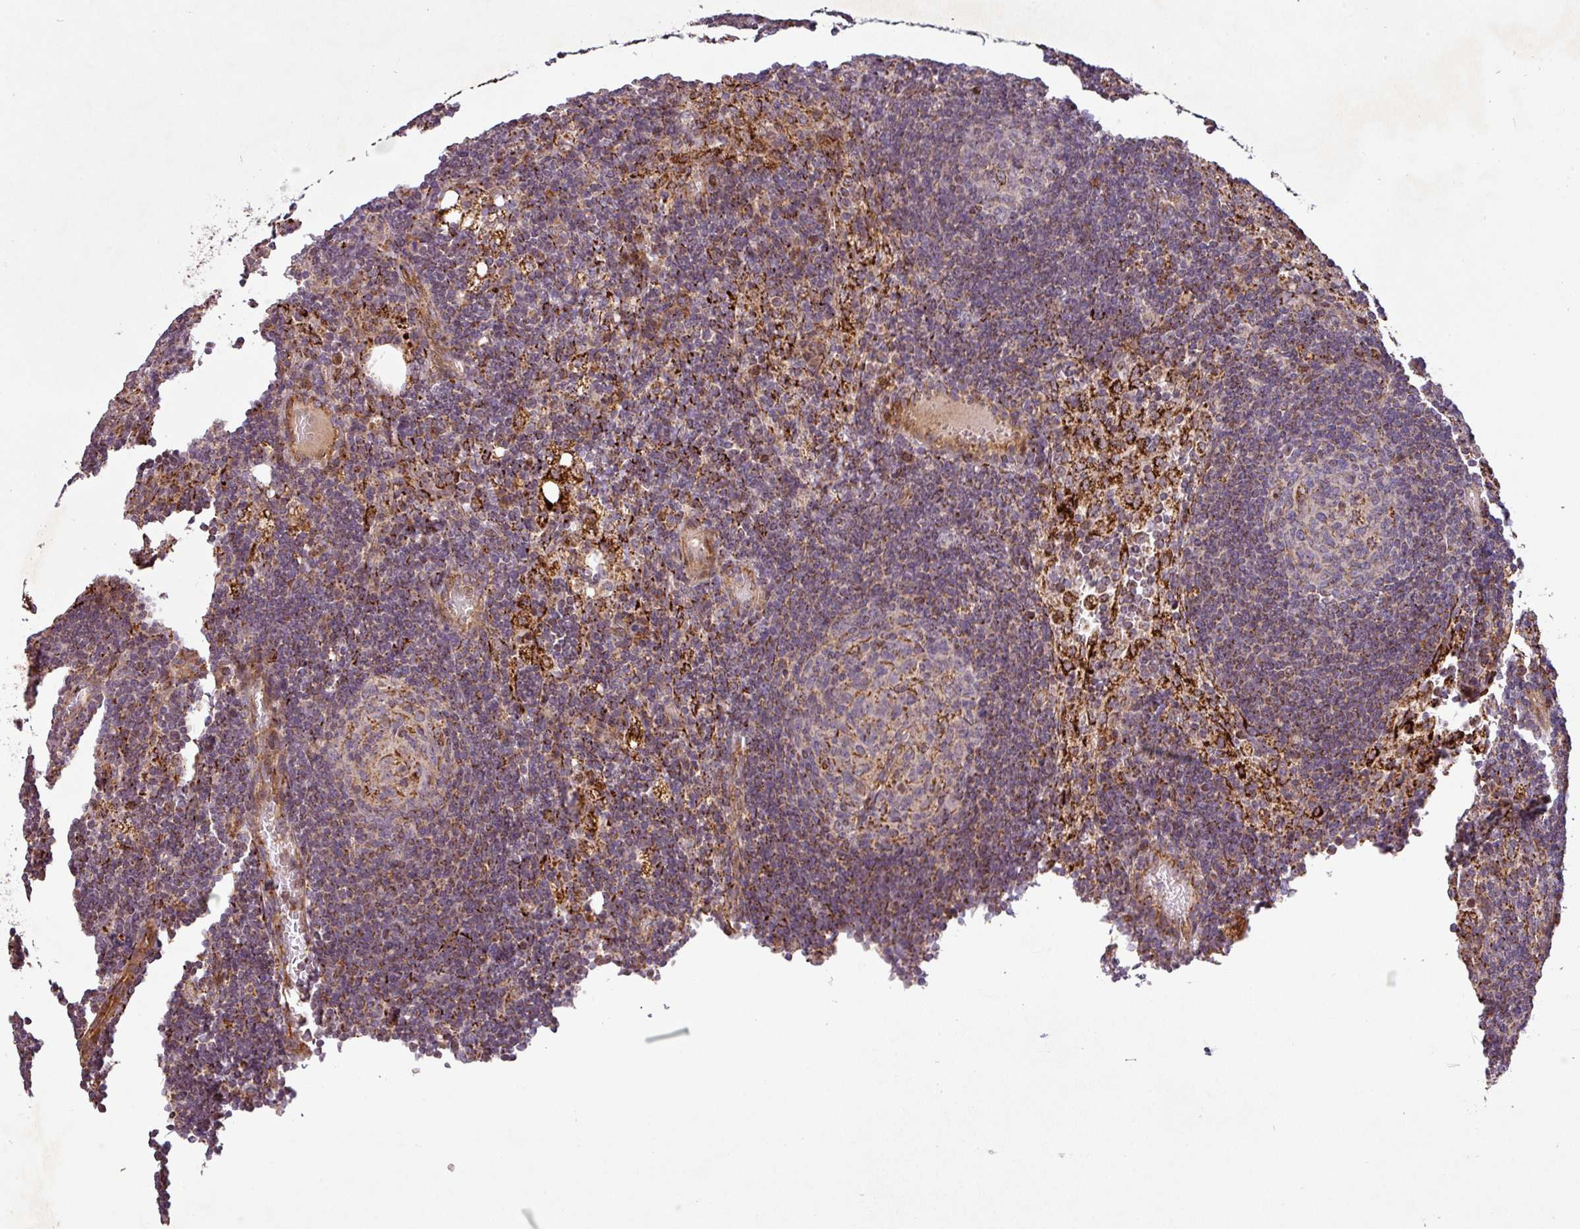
{"staining": {"intensity": "moderate", "quantity": "<25%", "location": "cytoplasmic/membranous"}, "tissue": "lymph node", "cell_type": "Germinal center cells", "image_type": "normal", "snomed": [{"axis": "morphology", "description": "Normal tissue, NOS"}, {"axis": "topography", "description": "Lymph node"}], "caption": "A histopathology image of lymph node stained for a protein reveals moderate cytoplasmic/membranous brown staining in germinal center cells.", "gene": "GPD2", "patient": {"sex": "female", "age": 73}}